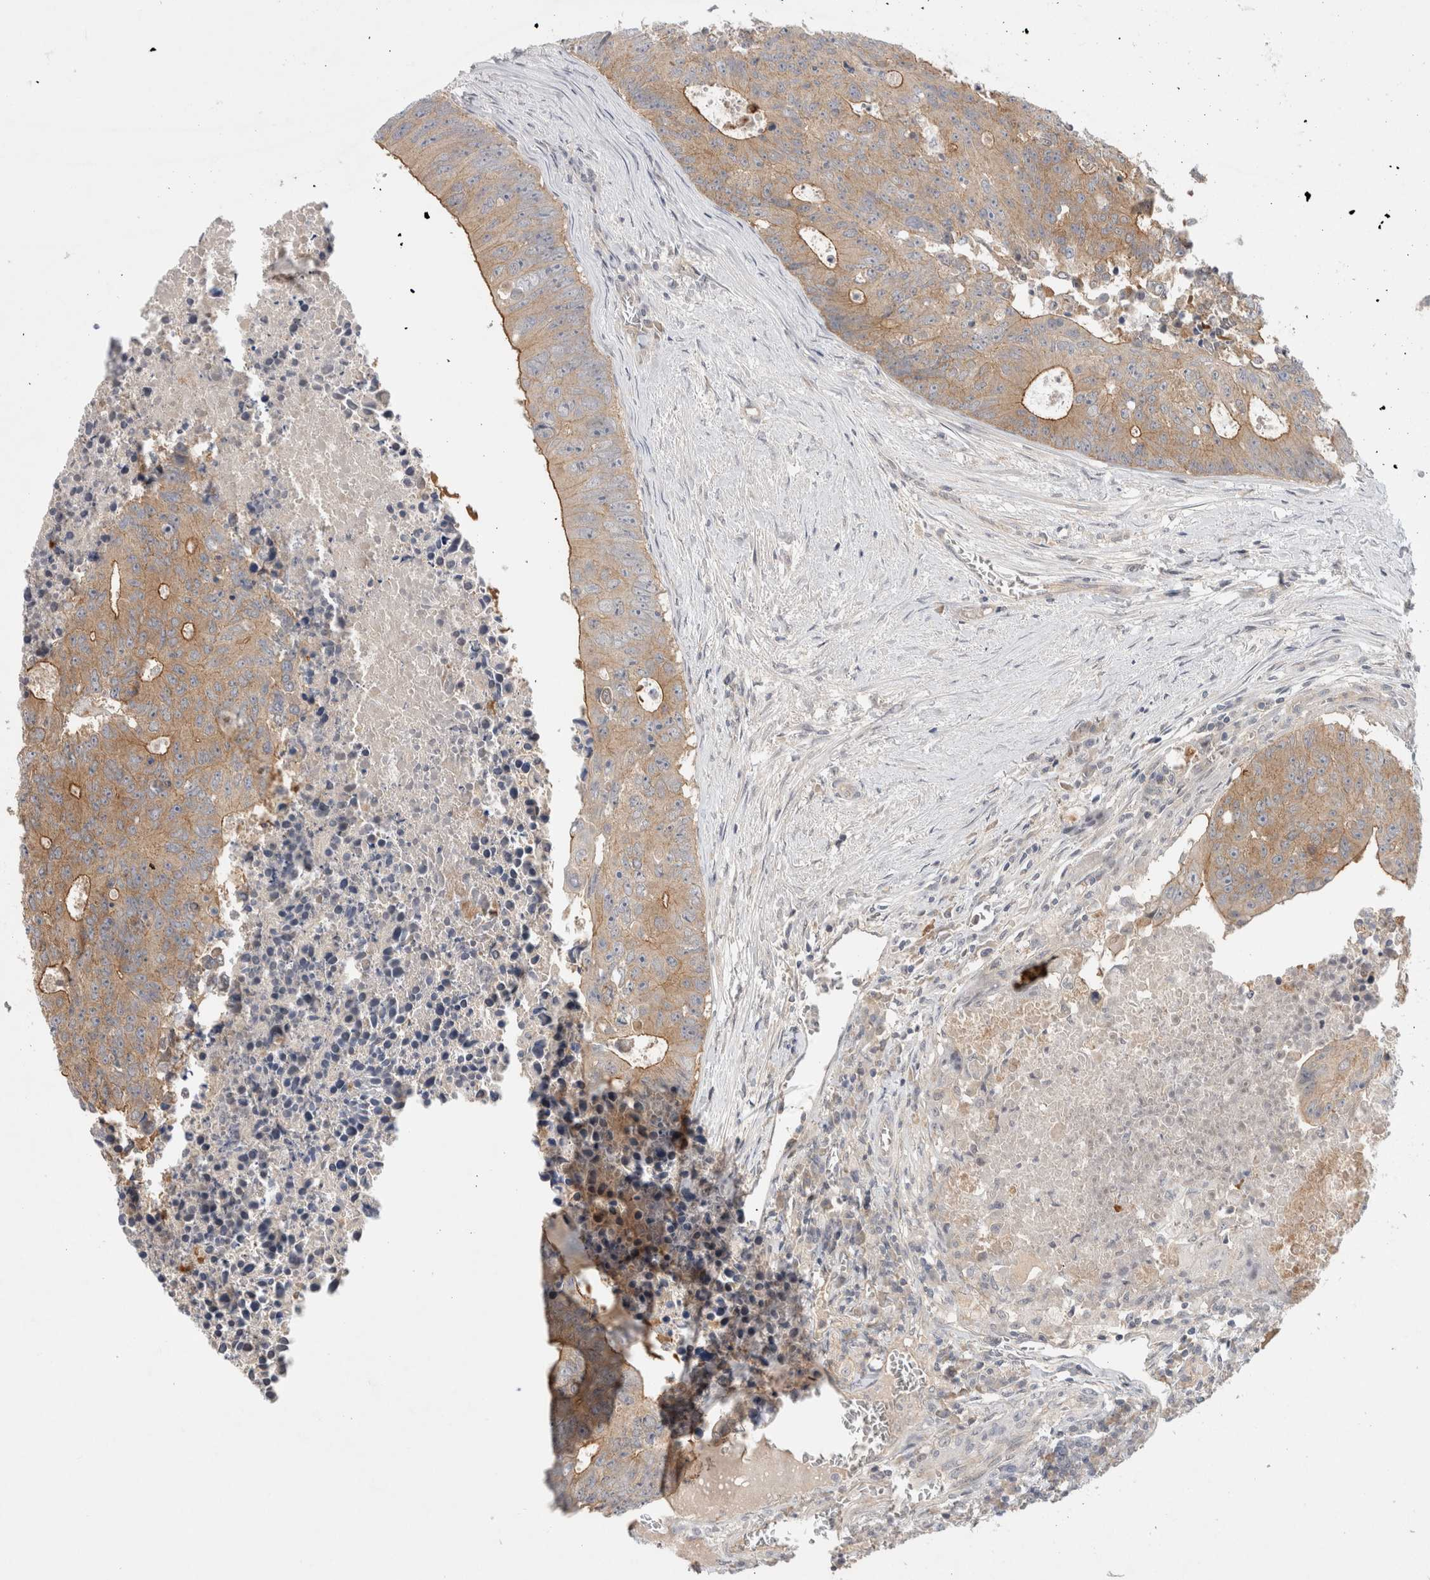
{"staining": {"intensity": "moderate", "quantity": ">75%", "location": "cytoplasmic/membranous"}, "tissue": "colorectal cancer", "cell_type": "Tumor cells", "image_type": "cancer", "snomed": [{"axis": "morphology", "description": "Adenocarcinoma, NOS"}, {"axis": "topography", "description": "Colon"}], "caption": "This photomicrograph reveals IHC staining of human colorectal adenocarcinoma, with medium moderate cytoplasmic/membranous staining in about >75% of tumor cells.", "gene": "CERS3", "patient": {"sex": "male", "age": 87}}